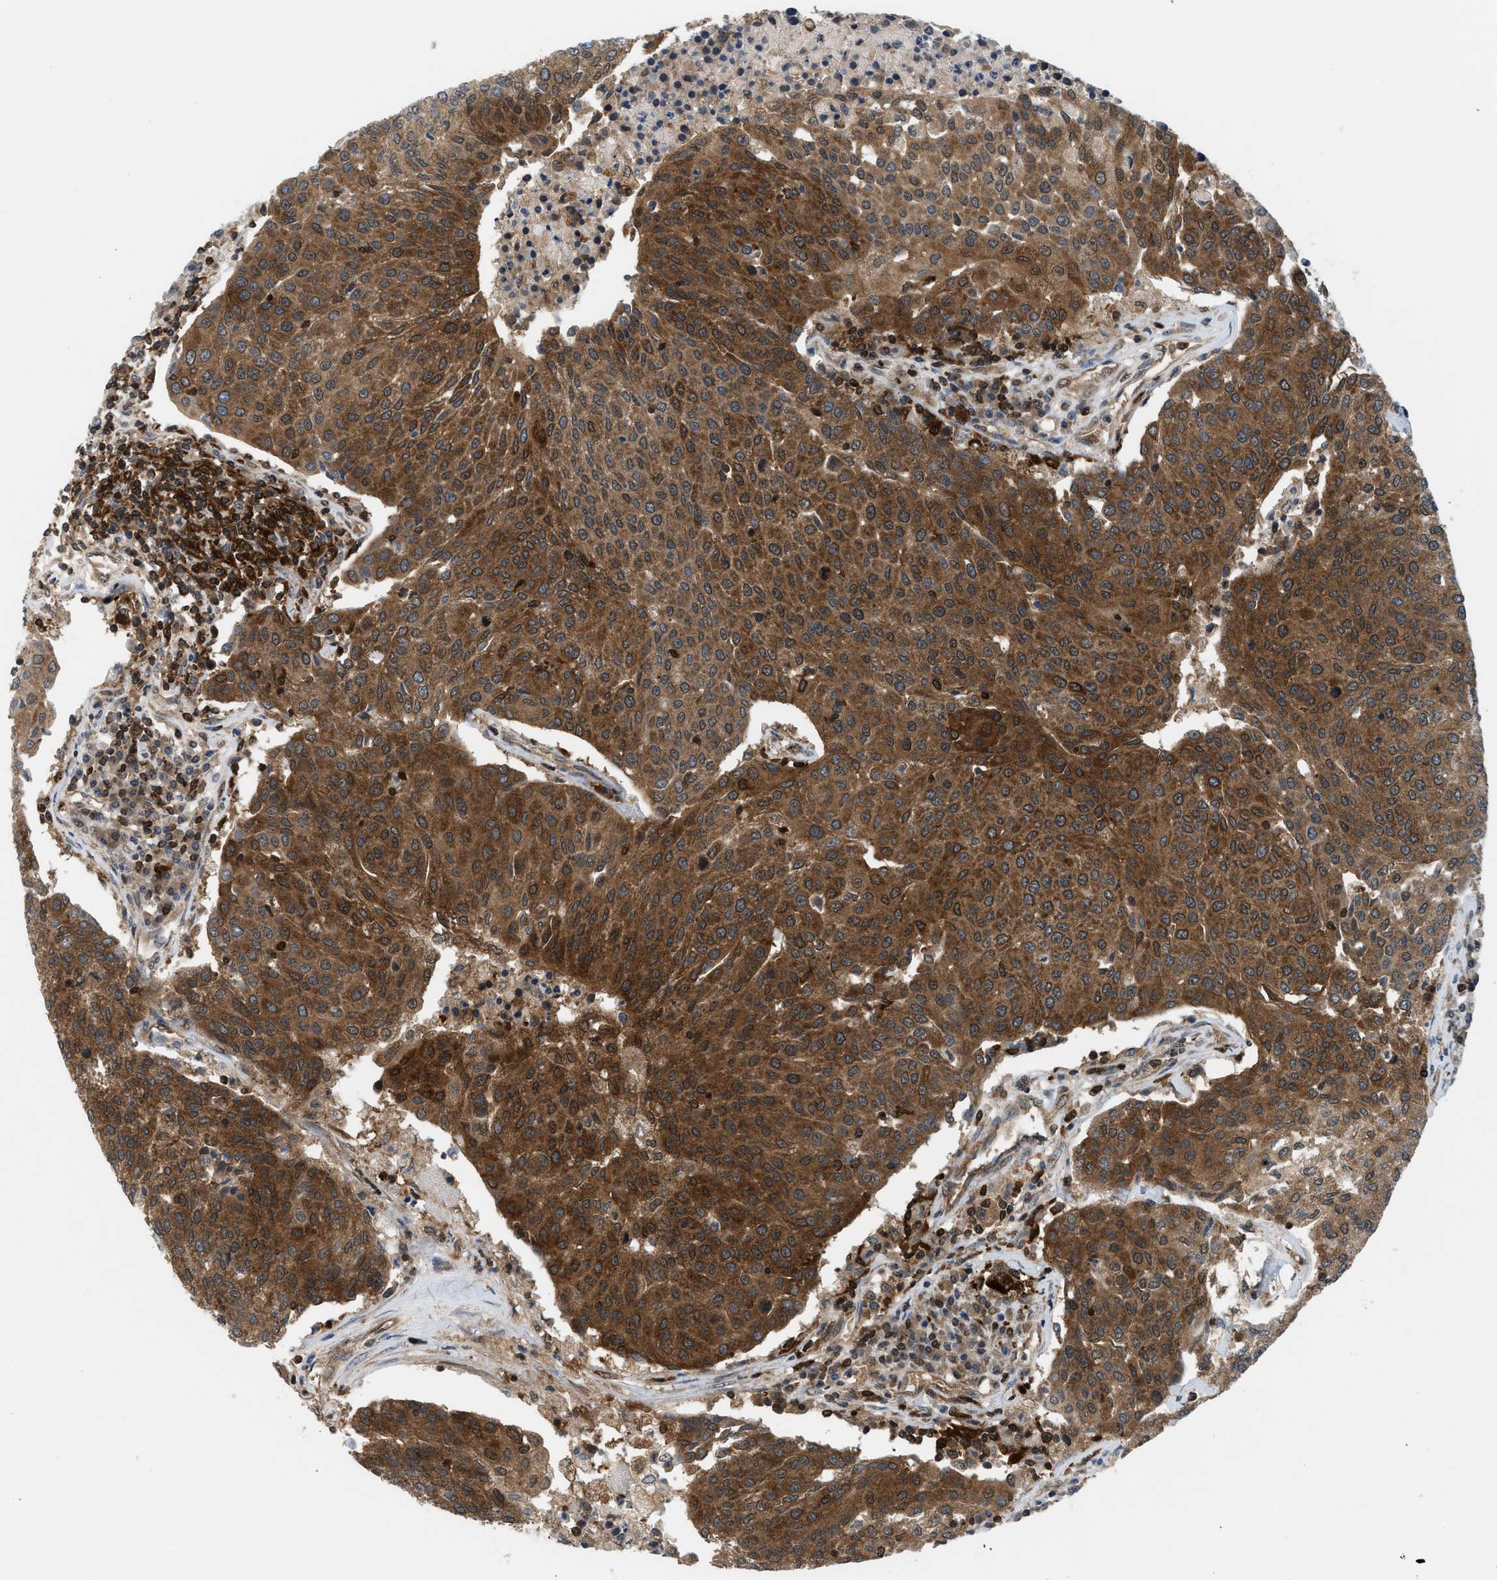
{"staining": {"intensity": "moderate", "quantity": ">75%", "location": "cytoplasmic/membranous"}, "tissue": "urothelial cancer", "cell_type": "Tumor cells", "image_type": "cancer", "snomed": [{"axis": "morphology", "description": "Urothelial carcinoma, High grade"}, {"axis": "topography", "description": "Urinary bladder"}], "caption": "High-grade urothelial carcinoma stained for a protein (brown) shows moderate cytoplasmic/membranous positive expression in about >75% of tumor cells.", "gene": "OXSR1", "patient": {"sex": "female", "age": 85}}